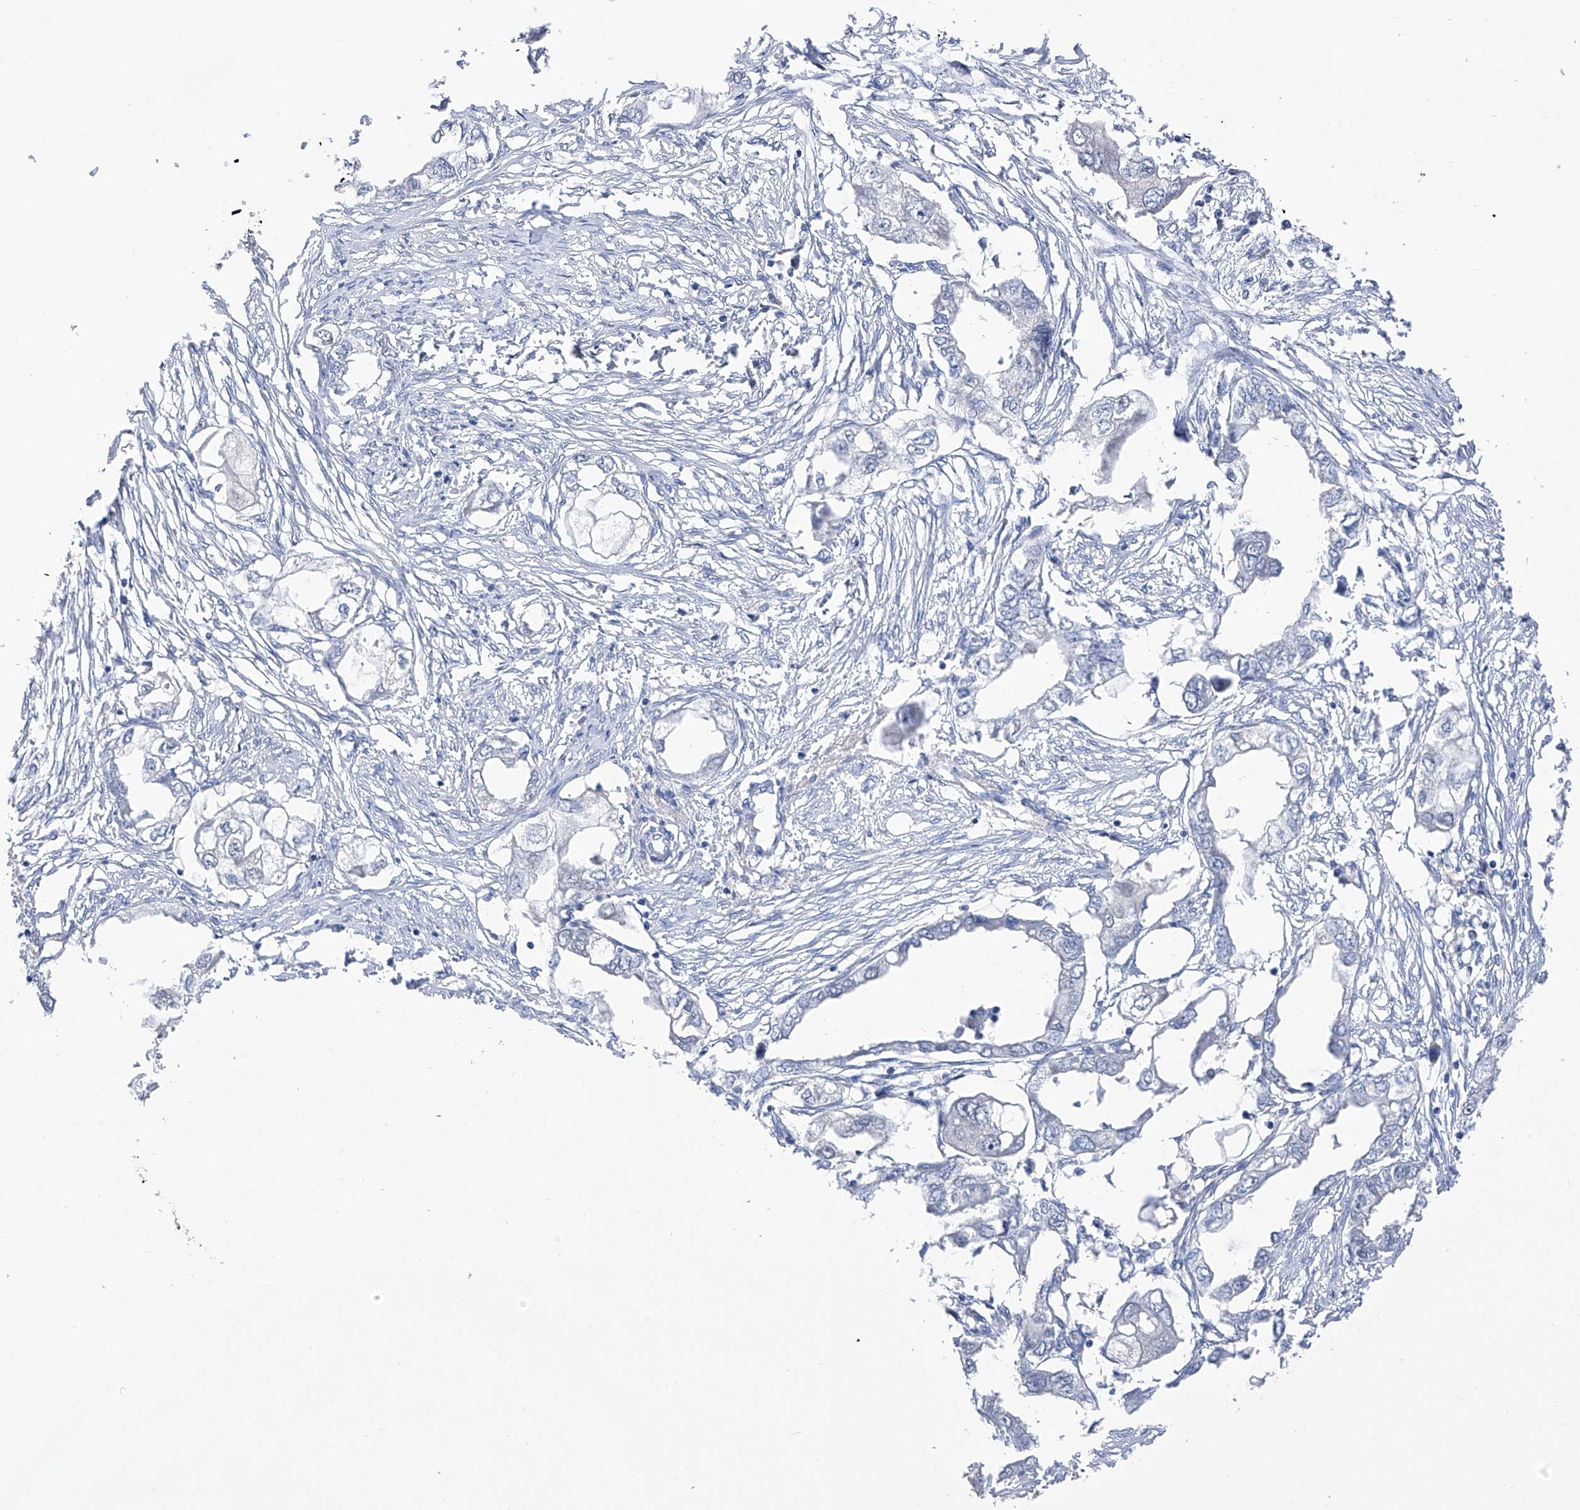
{"staining": {"intensity": "negative", "quantity": "none", "location": "none"}, "tissue": "endometrial cancer", "cell_type": "Tumor cells", "image_type": "cancer", "snomed": [{"axis": "morphology", "description": "Adenocarcinoma, NOS"}, {"axis": "morphology", "description": "Adenocarcinoma, metastatic, NOS"}, {"axis": "topography", "description": "Adipose tissue"}, {"axis": "topography", "description": "Endometrium"}], "caption": "Tumor cells are negative for protein expression in human metastatic adenocarcinoma (endometrial).", "gene": "SLCO4A1", "patient": {"sex": "female", "age": 67}}